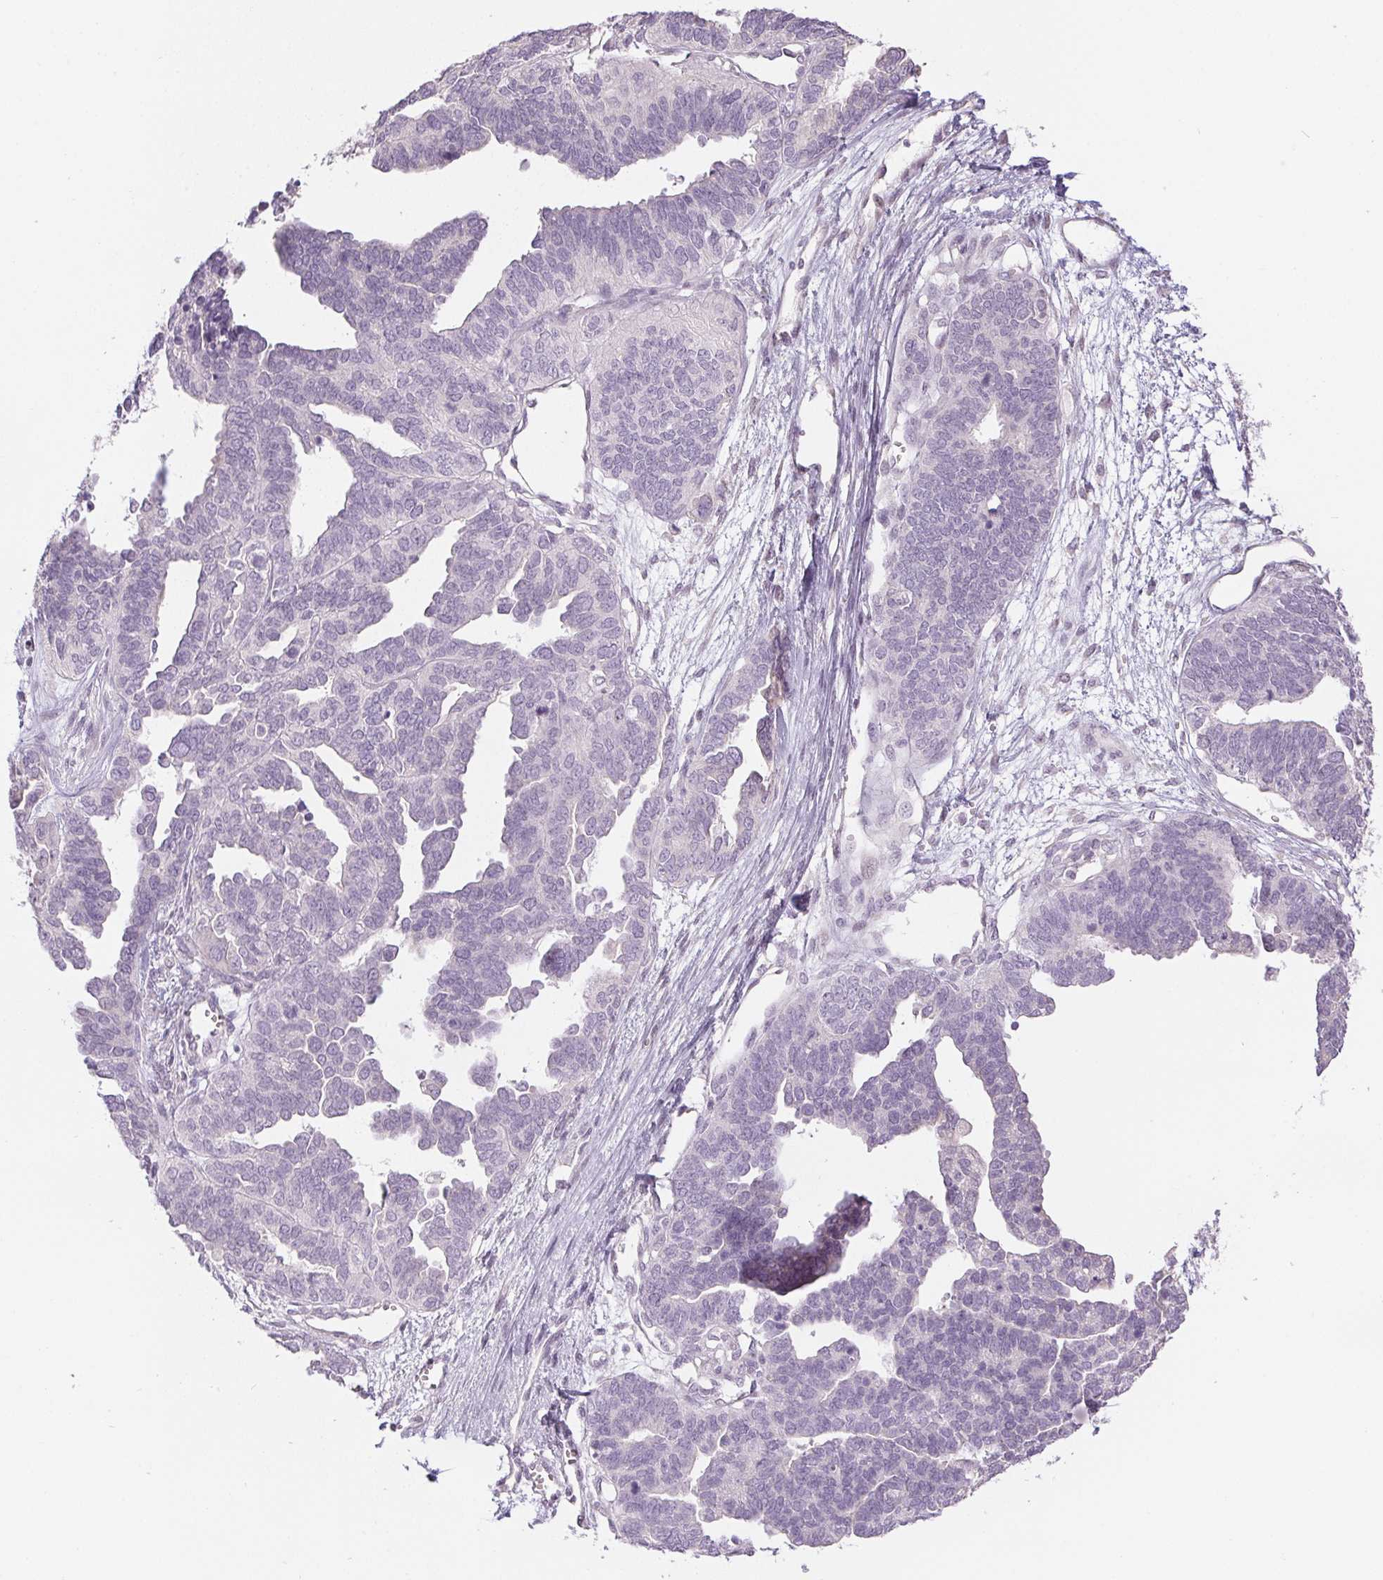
{"staining": {"intensity": "negative", "quantity": "none", "location": "none"}, "tissue": "ovarian cancer", "cell_type": "Tumor cells", "image_type": "cancer", "snomed": [{"axis": "morphology", "description": "Cystadenocarcinoma, serous, NOS"}, {"axis": "topography", "description": "Ovary"}], "caption": "Tumor cells are negative for protein expression in human ovarian serous cystadenocarcinoma.", "gene": "CTCFL", "patient": {"sex": "female", "age": 51}}